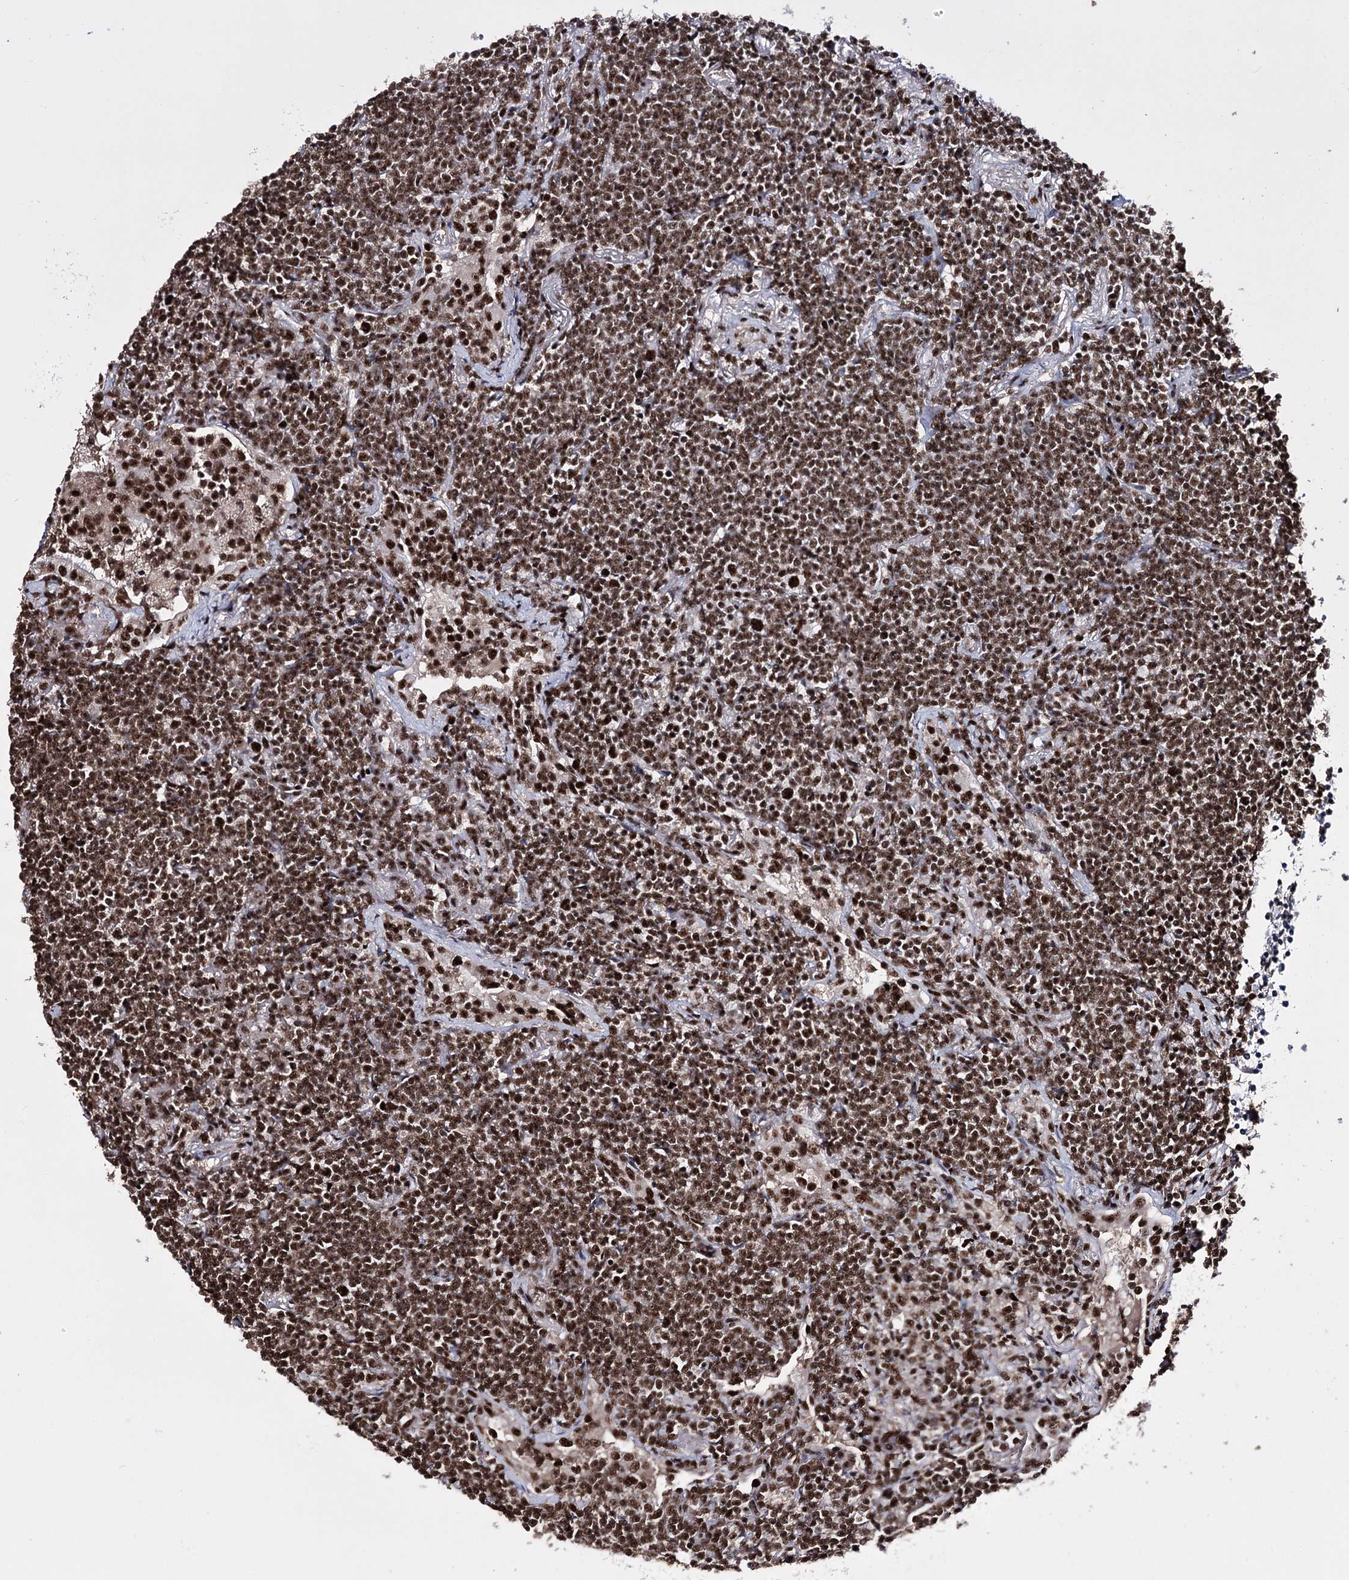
{"staining": {"intensity": "strong", "quantity": ">75%", "location": "nuclear"}, "tissue": "lymphoma", "cell_type": "Tumor cells", "image_type": "cancer", "snomed": [{"axis": "morphology", "description": "Malignant lymphoma, non-Hodgkin's type, Low grade"}, {"axis": "topography", "description": "Lung"}], "caption": "IHC of human low-grade malignant lymphoma, non-Hodgkin's type shows high levels of strong nuclear expression in about >75% of tumor cells. (DAB IHC with brightfield microscopy, high magnification).", "gene": "PRPF40A", "patient": {"sex": "female", "age": 71}}